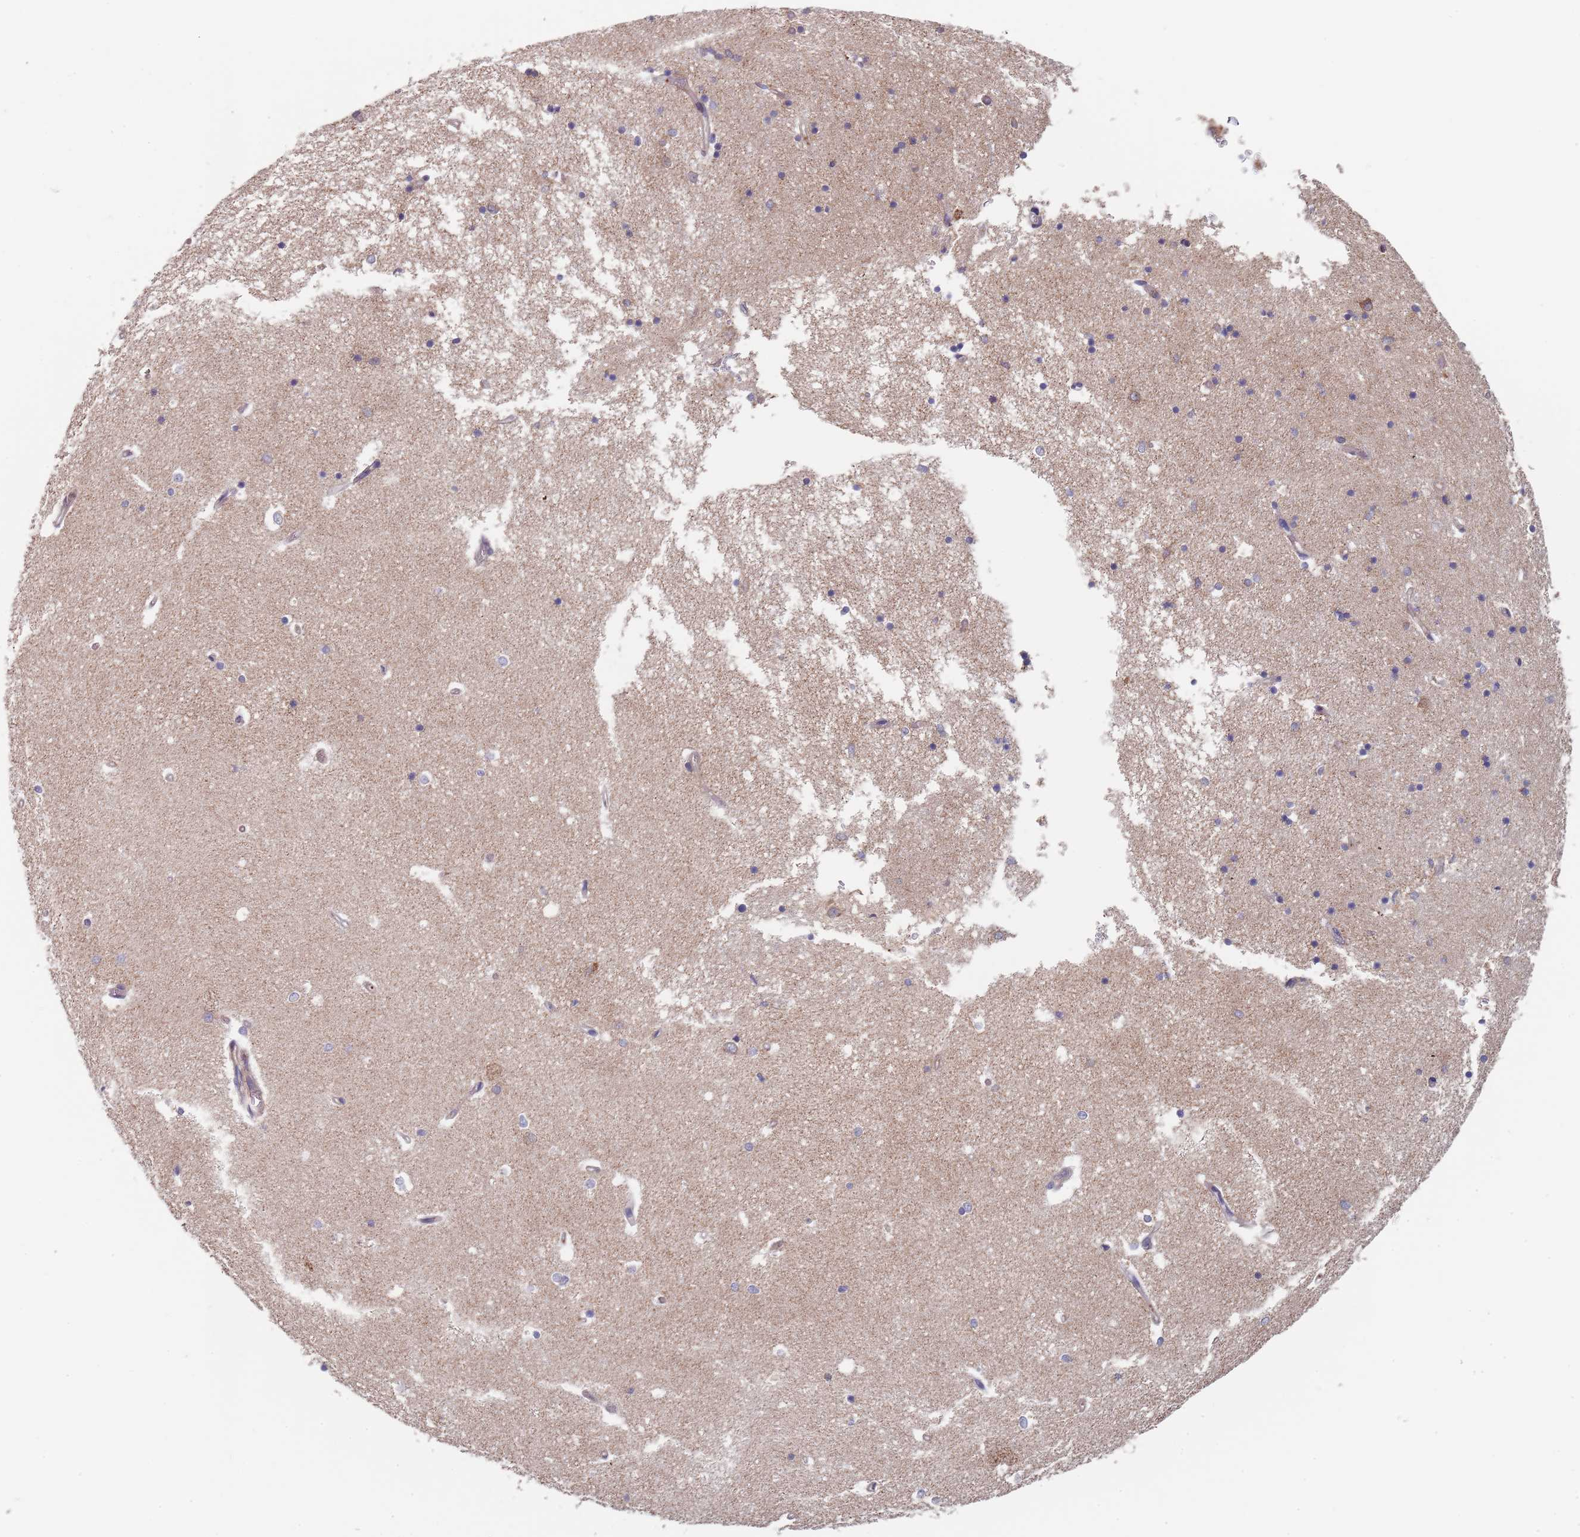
{"staining": {"intensity": "weak", "quantity": "<25%", "location": "cytoplasmic/membranous"}, "tissue": "hippocampus", "cell_type": "Glial cells", "image_type": "normal", "snomed": [{"axis": "morphology", "description": "Normal tissue, NOS"}, {"axis": "topography", "description": "Hippocampus"}], "caption": "Protein analysis of normal hippocampus shows no significant staining in glial cells. (Immunohistochemistry (ihc), brightfield microscopy, high magnification).", "gene": "DCUN1D3", "patient": {"sex": "male", "age": 70}}